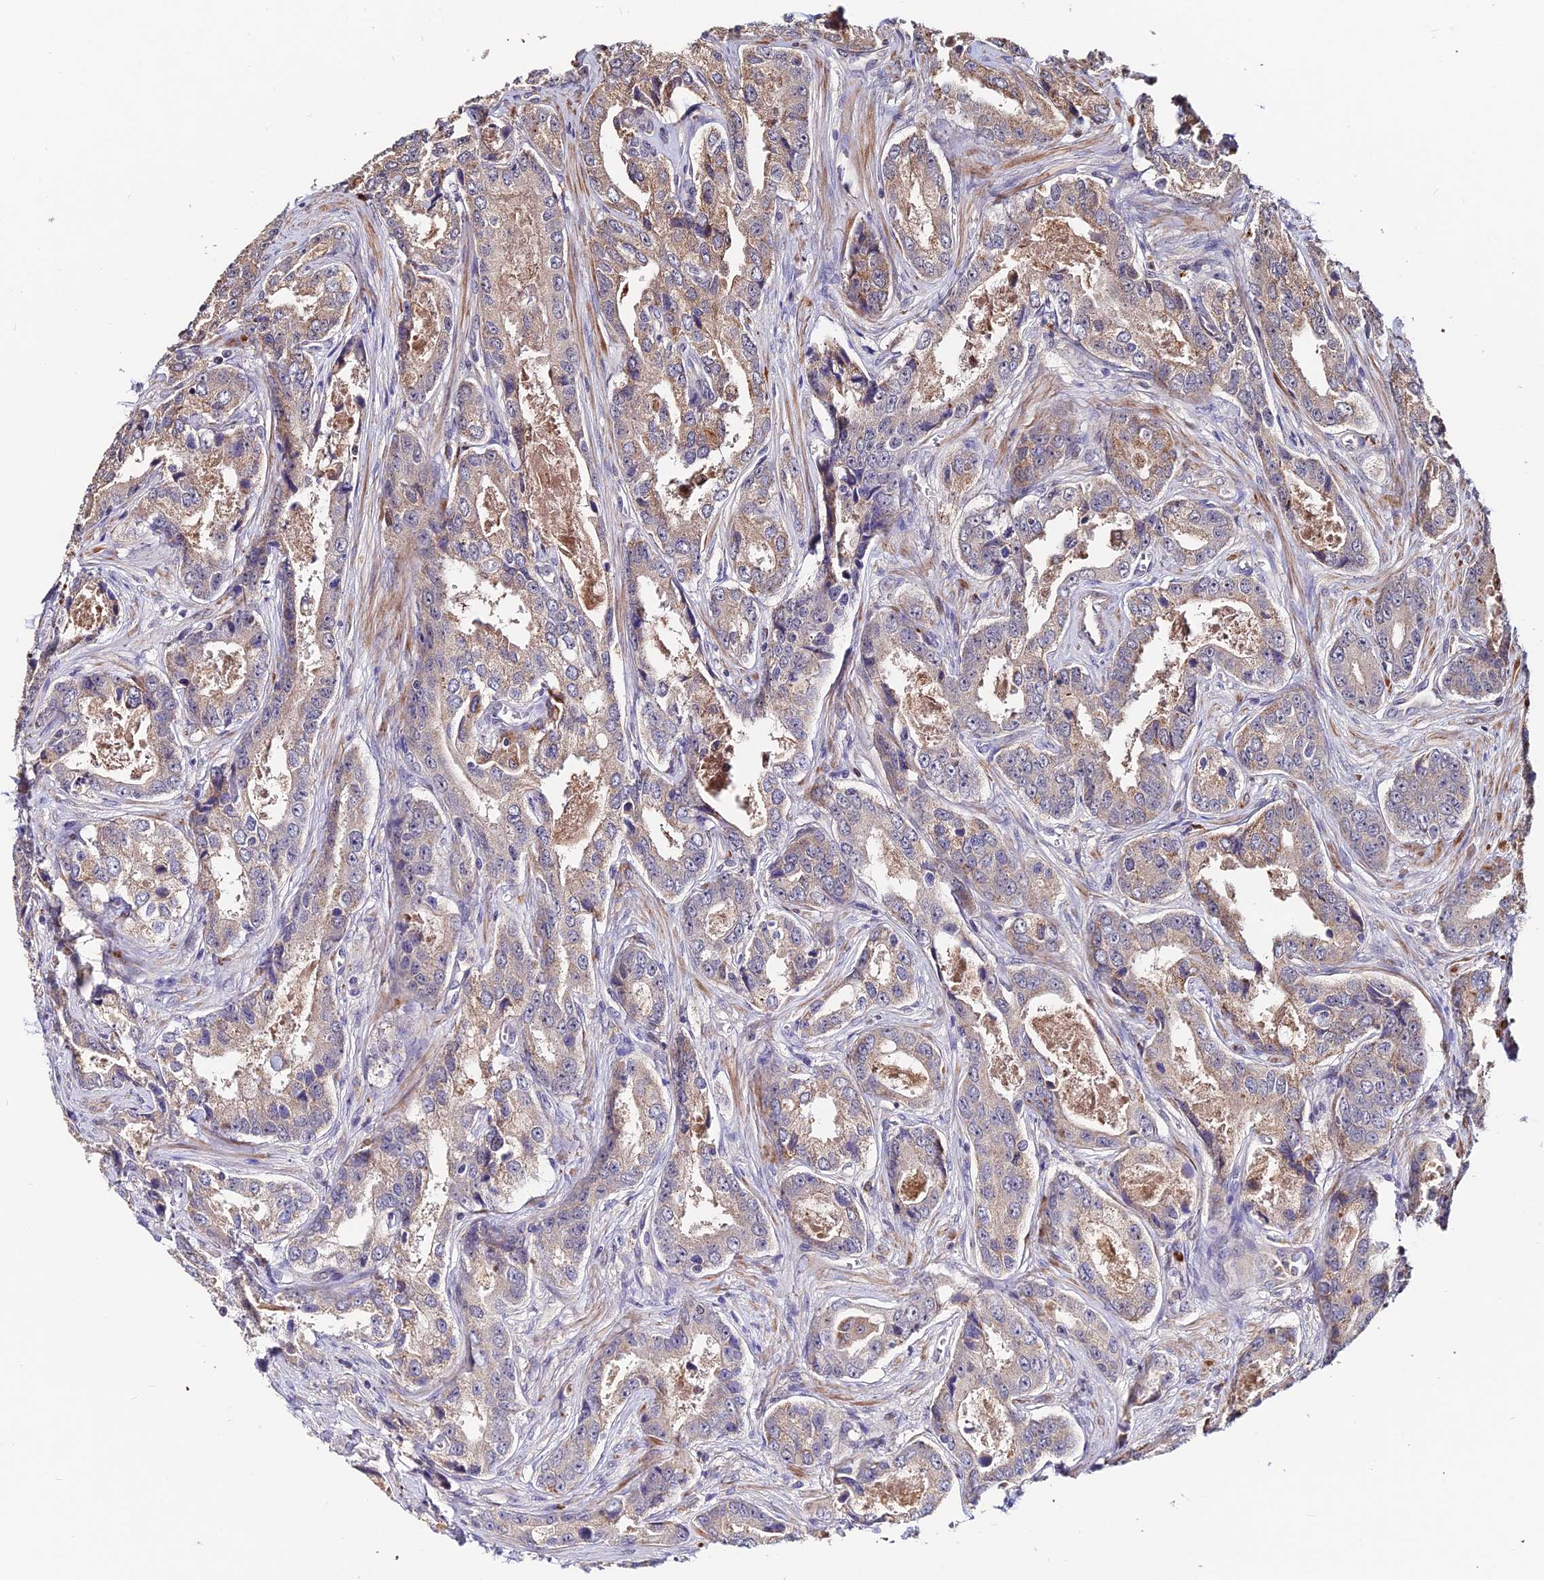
{"staining": {"intensity": "weak", "quantity": "<25%", "location": "cytoplasmic/membranous"}, "tissue": "prostate cancer", "cell_type": "Tumor cells", "image_type": "cancer", "snomed": [{"axis": "morphology", "description": "Adenocarcinoma, Low grade"}, {"axis": "topography", "description": "Prostate"}], "caption": "Prostate cancer stained for a protein using immunohistochemistry reveals no expression tumor cells.", "gene": "ACTR5", "patient": {"sex": "male", "age": 68}}